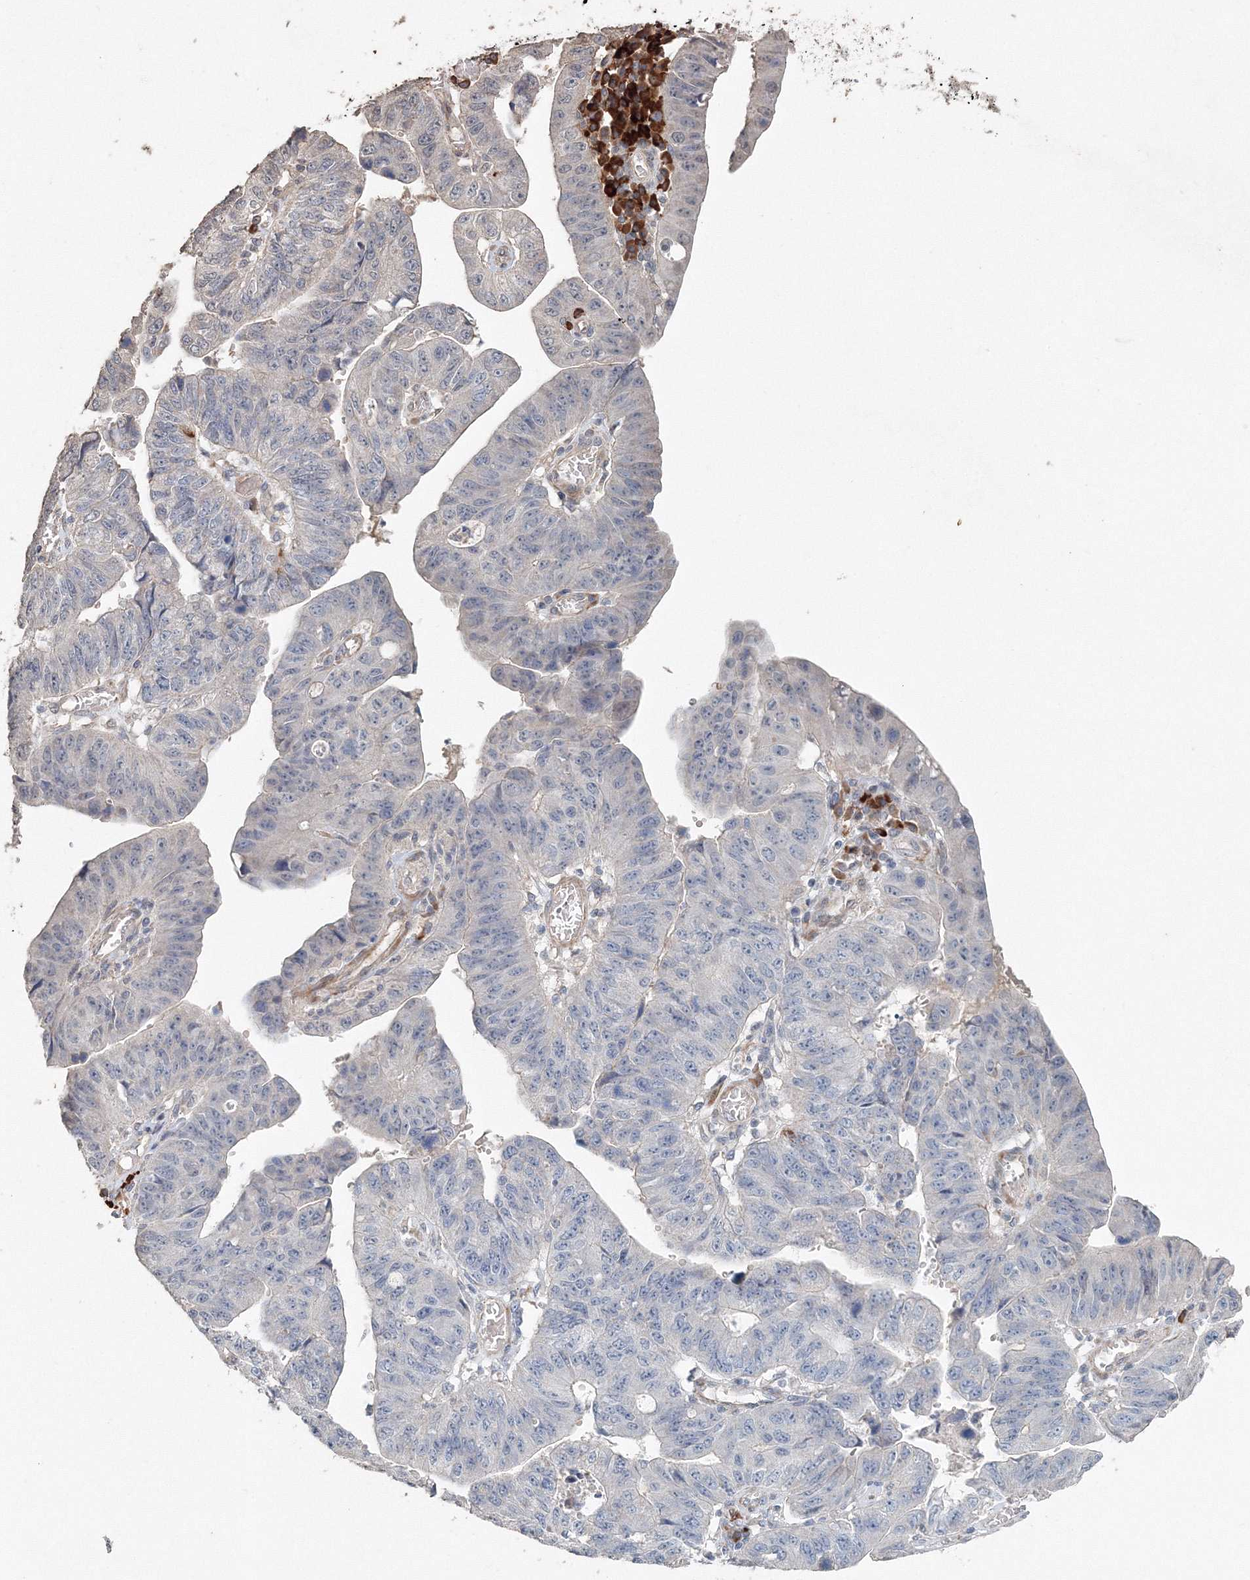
{"staining": {"intensity": "weak", "quantity": "<25%", "location": "cytoplasmic/membranous"}, "tissue": "stomach cancer", "cell_type": "Tumor cells", "image_type": "cancer", "snomed": [{"axis": "morphology", "description": "Adenocarcinoma, NOS"}, {"axis": "topography", "description": "Stomach"}], "caption": "Protein analysis of stomach cancer exhibits no significant positivity in tumor cells.", "gene": "NALF2", "patient": {"sex": "male", "age": 59}}